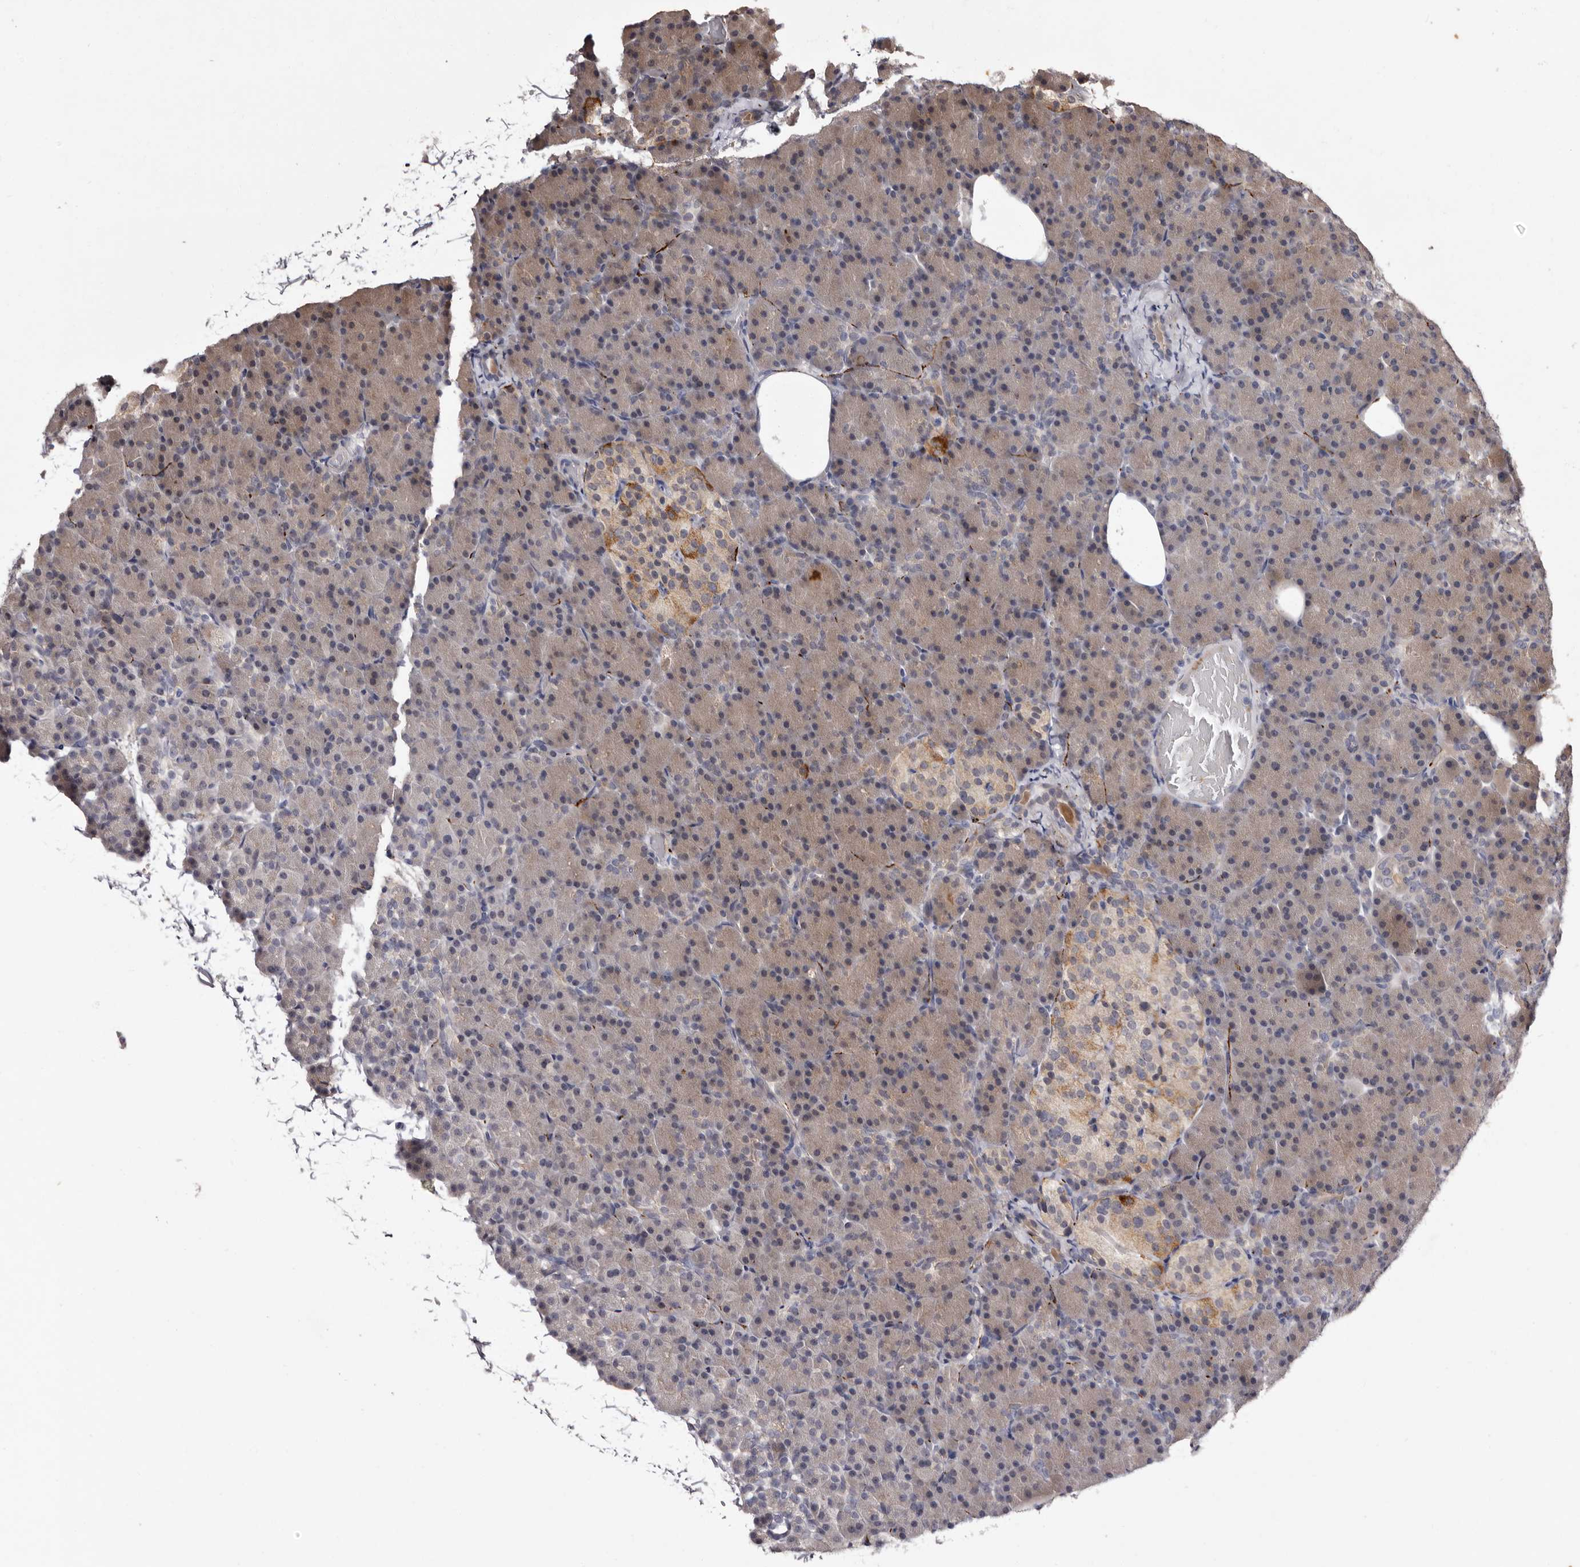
{"staining": {"intensity": "weak", "quantity": "<25%", "location": "cytoplasmic/membranous"}, "tissue": "pancreas", "cell_type": "Exocrine glandular cells", "image_type": "normal", "snomed": [{"axis": "morphology", "description": "Normal tissue, NOS"}, {"axis": "topography", "description": "Pancreas"}], "caption": "The immunohistochemistry micrograph has no significant positivity in exocrine glandular cells of pancreas.", "gene": "LANCL2", "patient": {"sex": "female", "age": 43}}